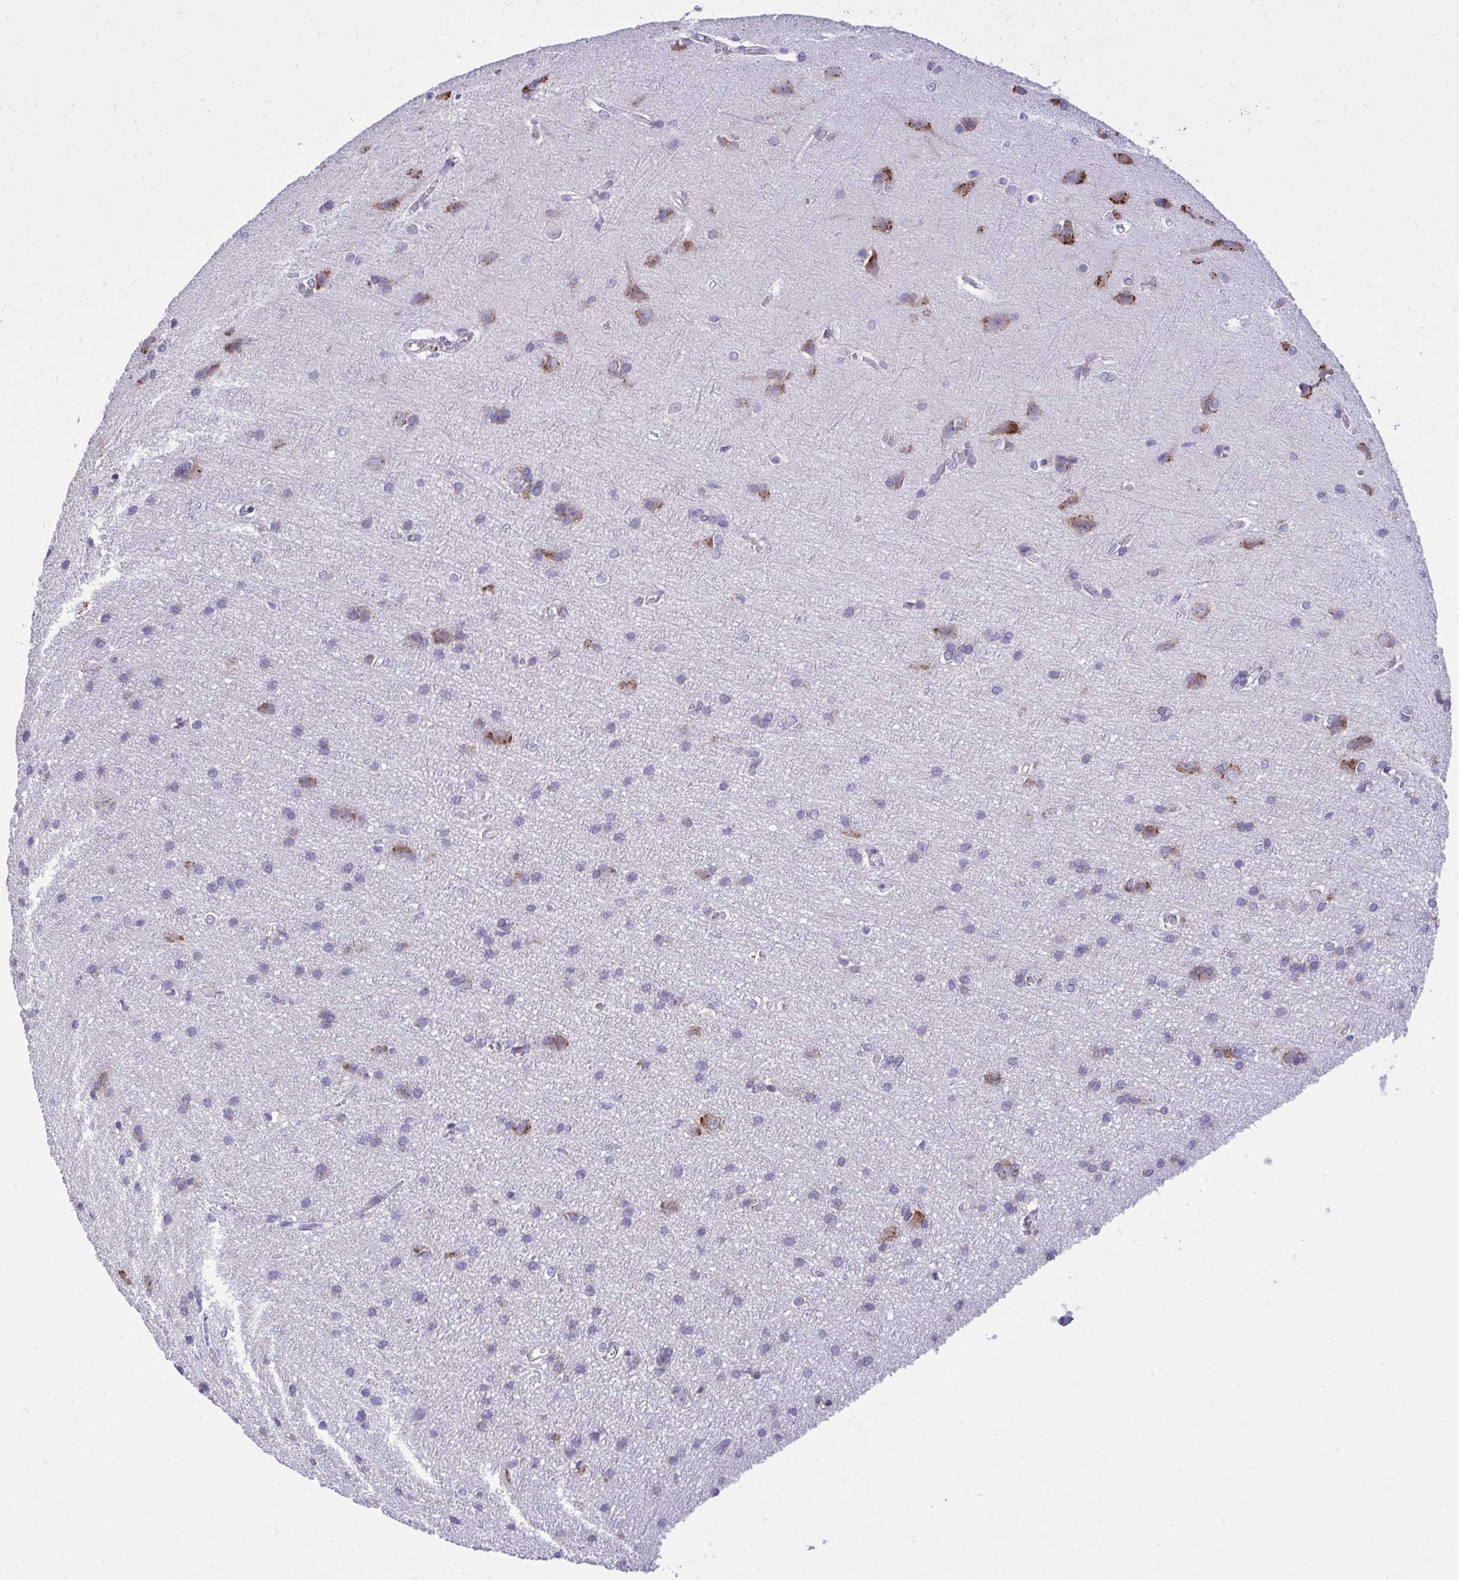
{"staining": {"intensity": "negative", "quantity": "none", "location": "none"}, "tissue": "cerebral cortex", "cell_type": "Endothelial cells", "image_type": "normal", "snomed": [{"axis": "morphology", "description": "Normal tissue, NOS"}, {"axis": "topography", "description": "Cerebral cortex"}], "caption": "Photomicrograph shows no significant protein positivity in endothelial cells of normal cerebral cortex. (DAB immunohistochemistry (IHC), high magnification).", "gene": "RPS15", "patient": {"sex": "male", "age": 37}}